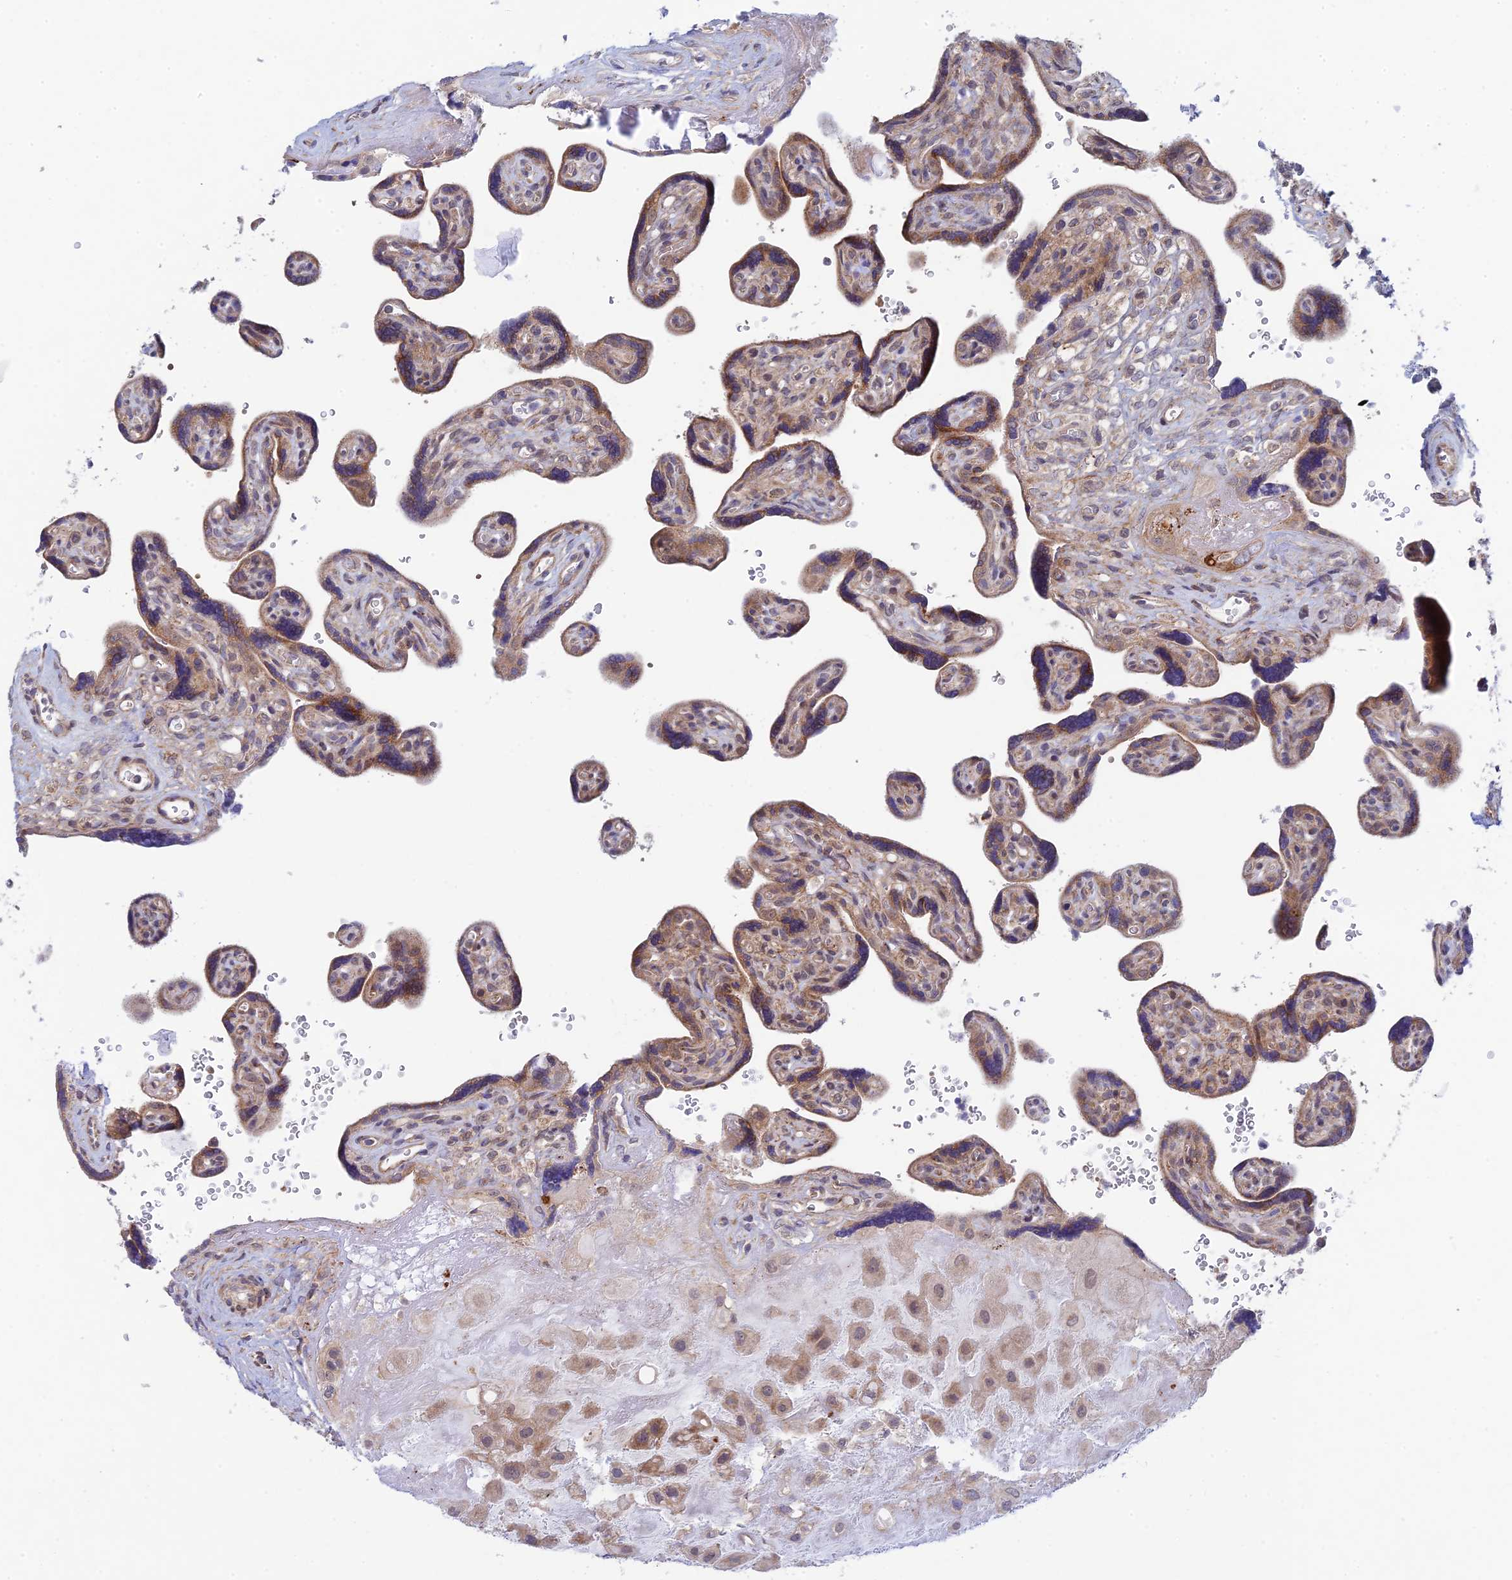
{"staining": {"intensity": "weak", "quantity": ">75%", "location": "cytoplasmic/membranous"}, "tissue": "placenta", "cell_type": "Decidual cells", "image_type": "normal", "snomed": [{"axis": "morphology", "description": "Normal tissue, NOS"}, {"axis": "topography", "description": "Placenta"}], "caption": "IHC of benign human placenta reveals low levels of weak cytoplasmic/membranous expression in about >75% of decidual cells. Nuclei are stained in blue.", "gene": "INCA1", "patient": {"sex": "female", "age": 39}}